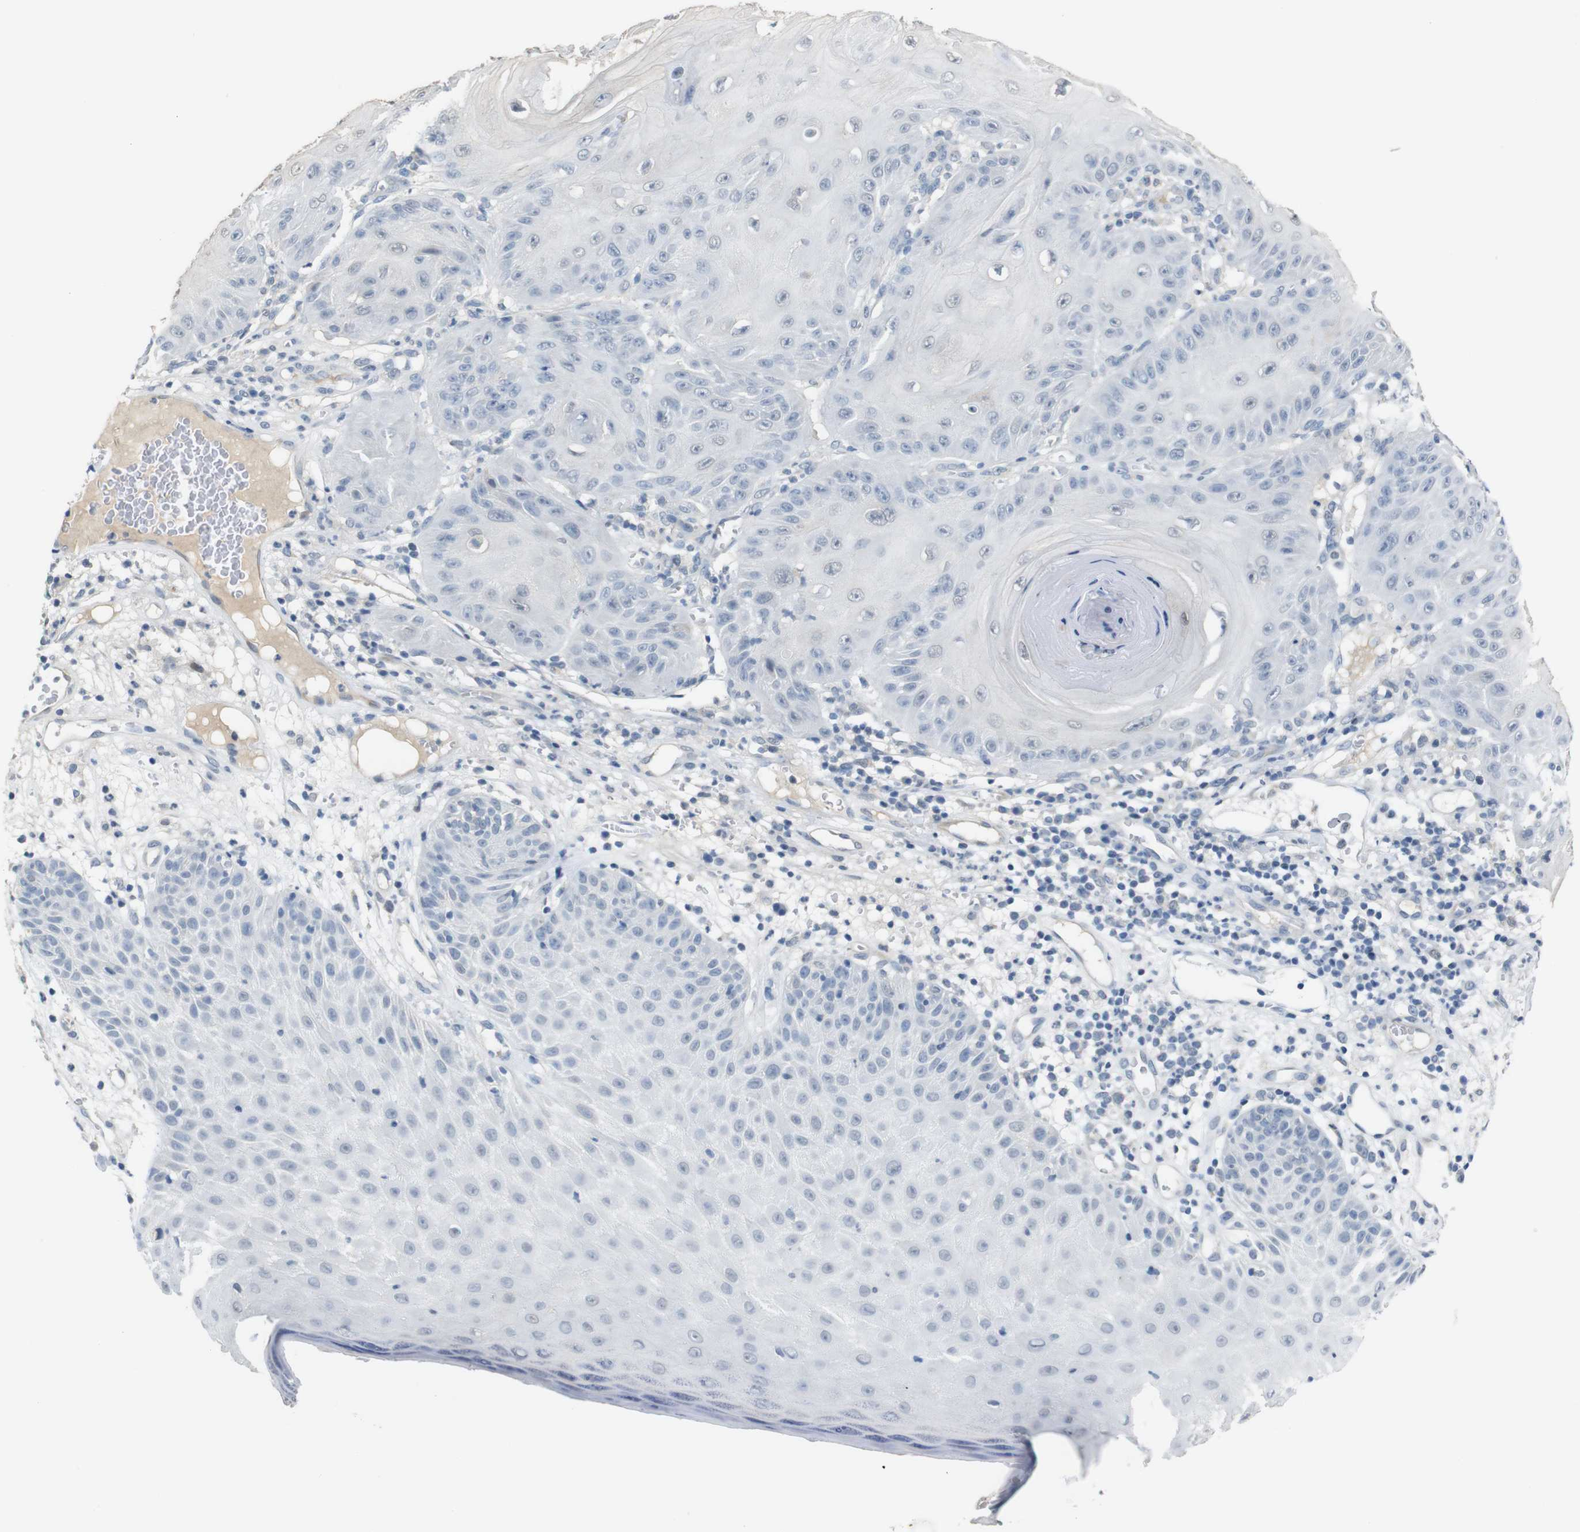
{"staining": {"intensity": "negative", "quantity": "none", "location": "none"}, "tissue": "skin cancer", "cell_type": "Tumor cells", "image_type": "cancer", "snomed": [{"axis": "morphology", "description": "Squamous cell carcinoma, NOS"}, {"axis": "topography", "description": "Skin"}], "caption": "The image exhibits no staining of tumor cells in skin cancer.", "gene": "CHRM5", "patient": {"sex": "female", "age": 78}}